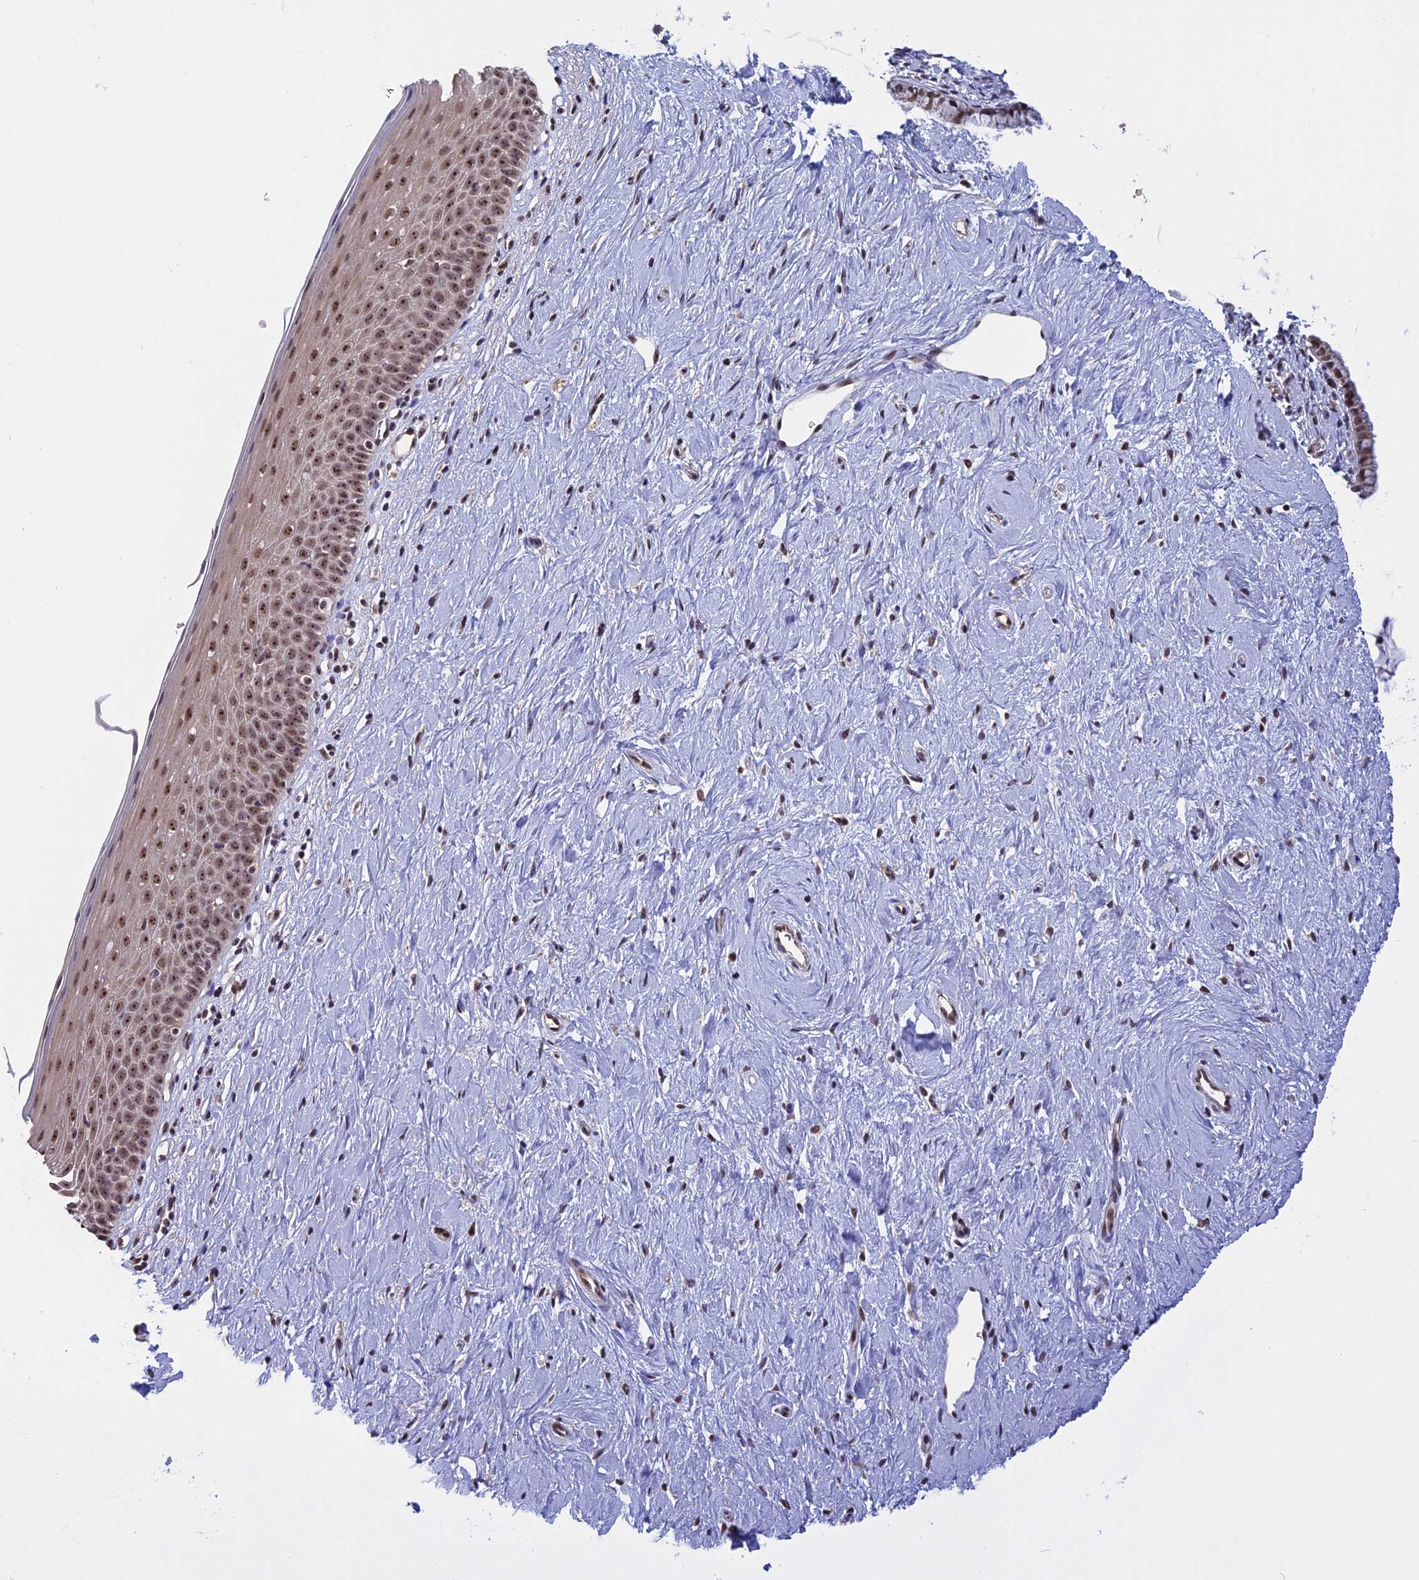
{"staining": {"intensity": "weak", "quantity": ">75%", "location": "nuclear"}, "tissue": "cervix", "cell_type": "Glandular cells", "image_type": "normal", "snomed": [{"axis": "morphology", "description": "Normal tissue, NOS"}, {"axis": "topography", "description": "Cervix"}], "caption": "The micrograph displays immunohistochemical staining of unremarkable cervix. There is weak nuclear positivity is identified in about >75% of glandular cells.", "gene": "MGA", "patient": {"sex": "female", "age": 57}}